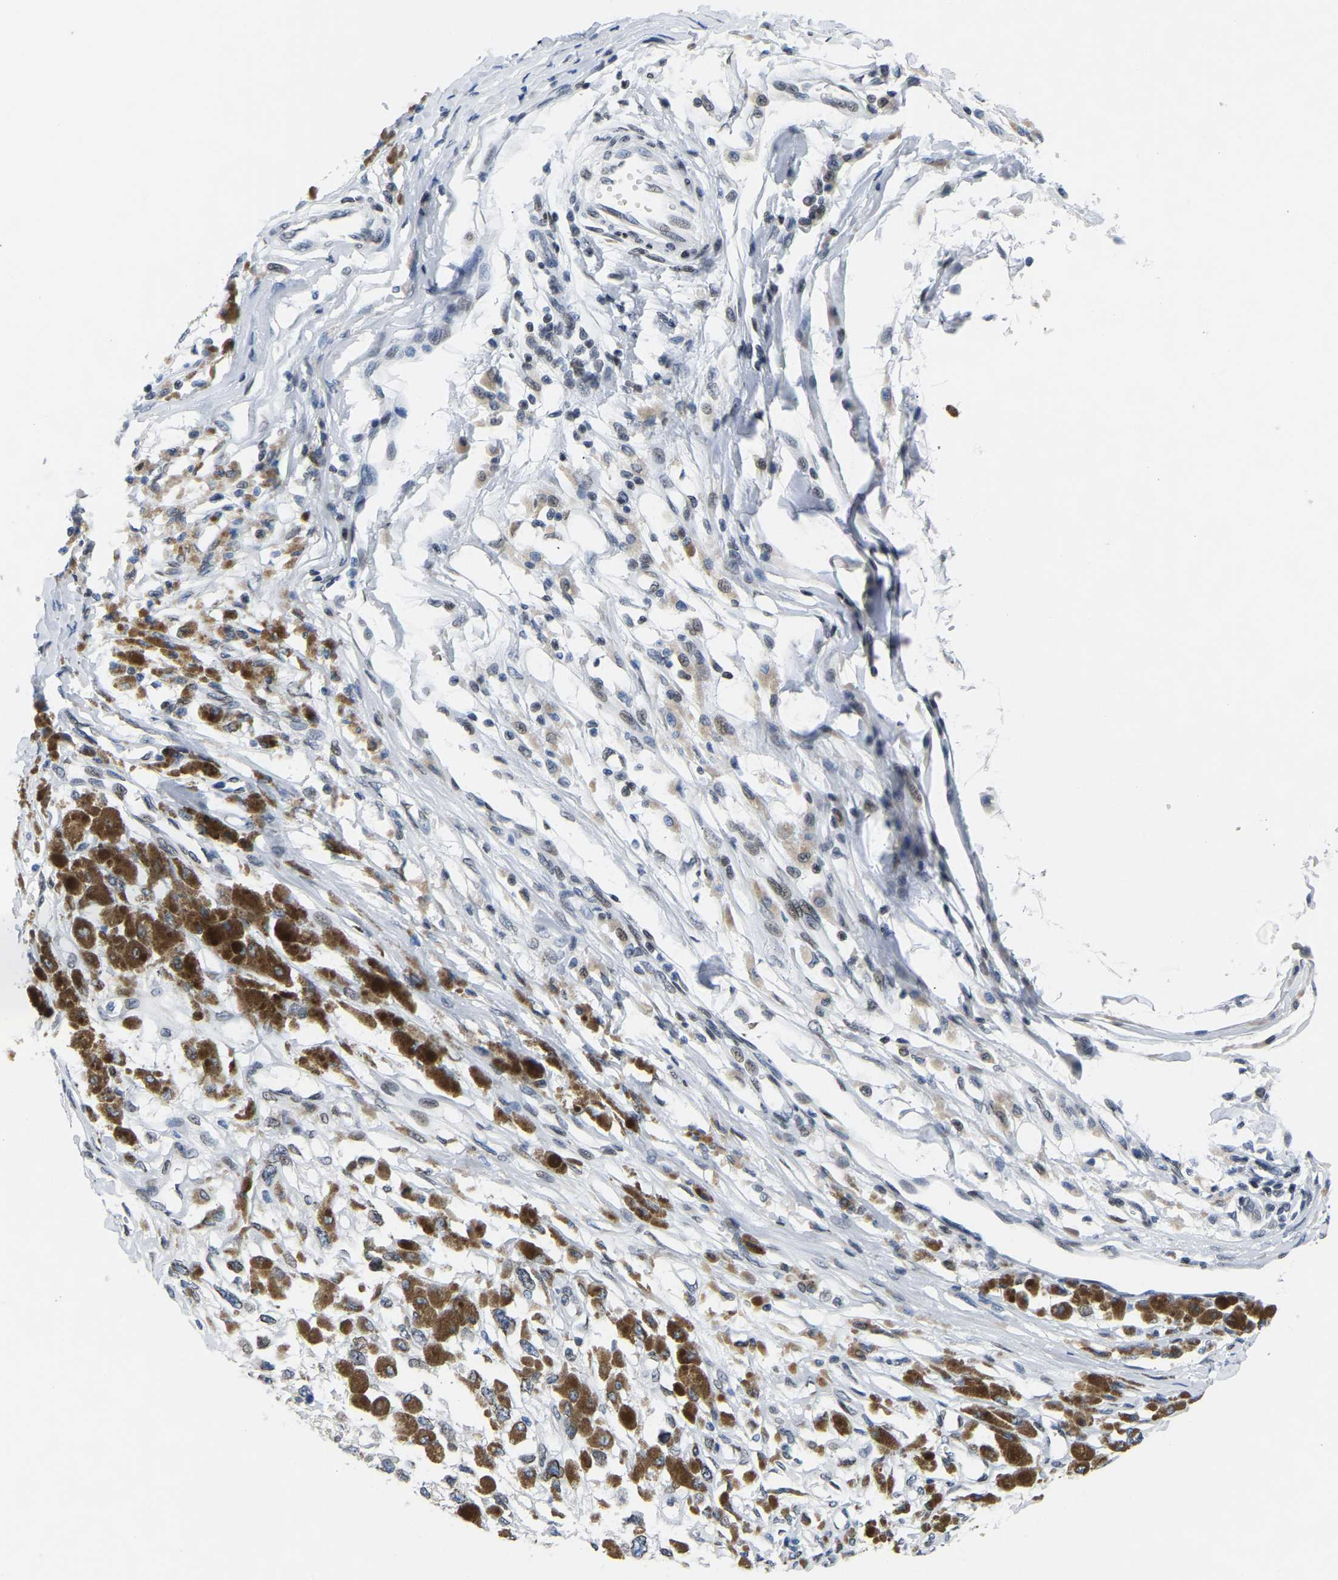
{"staining": {"intensity": "weak", "quantity": "<25%", "location": "nuclear"}, "tissue": "melanoma", "cell_type": "Tumor cells", "image_type": "cancer", "snomed": [{"axis": "morphology", "description": "Malignant melanoma, Metastatic site"}, {"axis": "topography", "description": "Lymph node"}], "caption": "Protein analysis of melanoma demonstrates no significant staining in tumor cells. (Brightfield microscopy of DAB (3,3'-diaminobenzidine) immunohistochemistry at high magnification).", "gene": "UPK3A", "patient": {"sex": "male", "age": 59}}